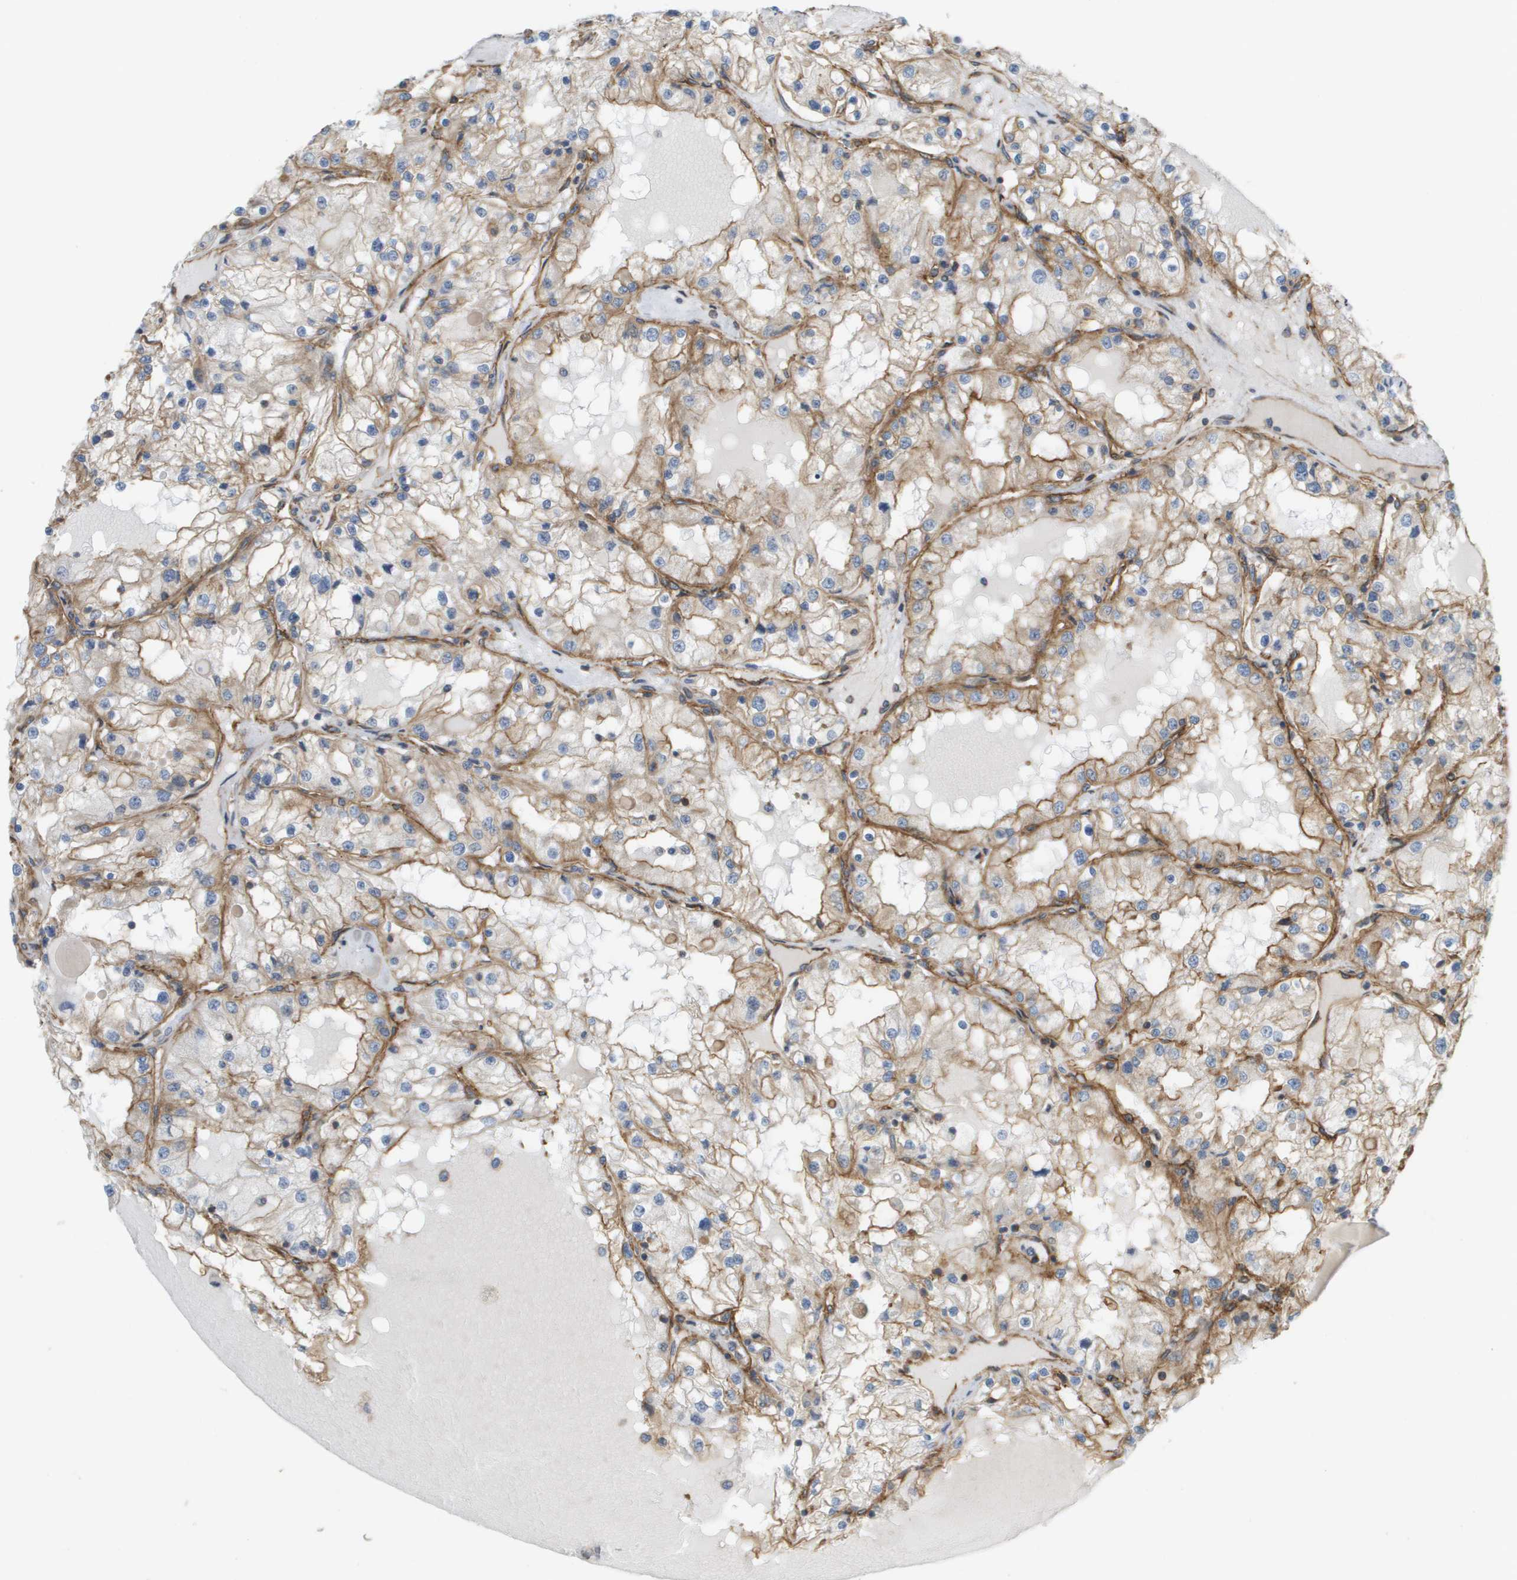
{"staining": {"intensity": "moderate", "quantity": ">75%", "location": "cytoplasmic/membranous"}, "tissue": "renal cancer", "cell_type": "Tumor cells", "image_type": "cancer", "snomed": [{"axis": "morphology", "description": "Adenocarcinoma, NOS"}, {"axis": "topography", "description": "Kidney"}], "caption": "Immunohistochemical staining of renal cancer displays moderate cytoplasmic/membranous protein positivity in about >75% of tumor cells.", "gene": "SGMS2", "patient": {"sex": "male", "age": 68}}